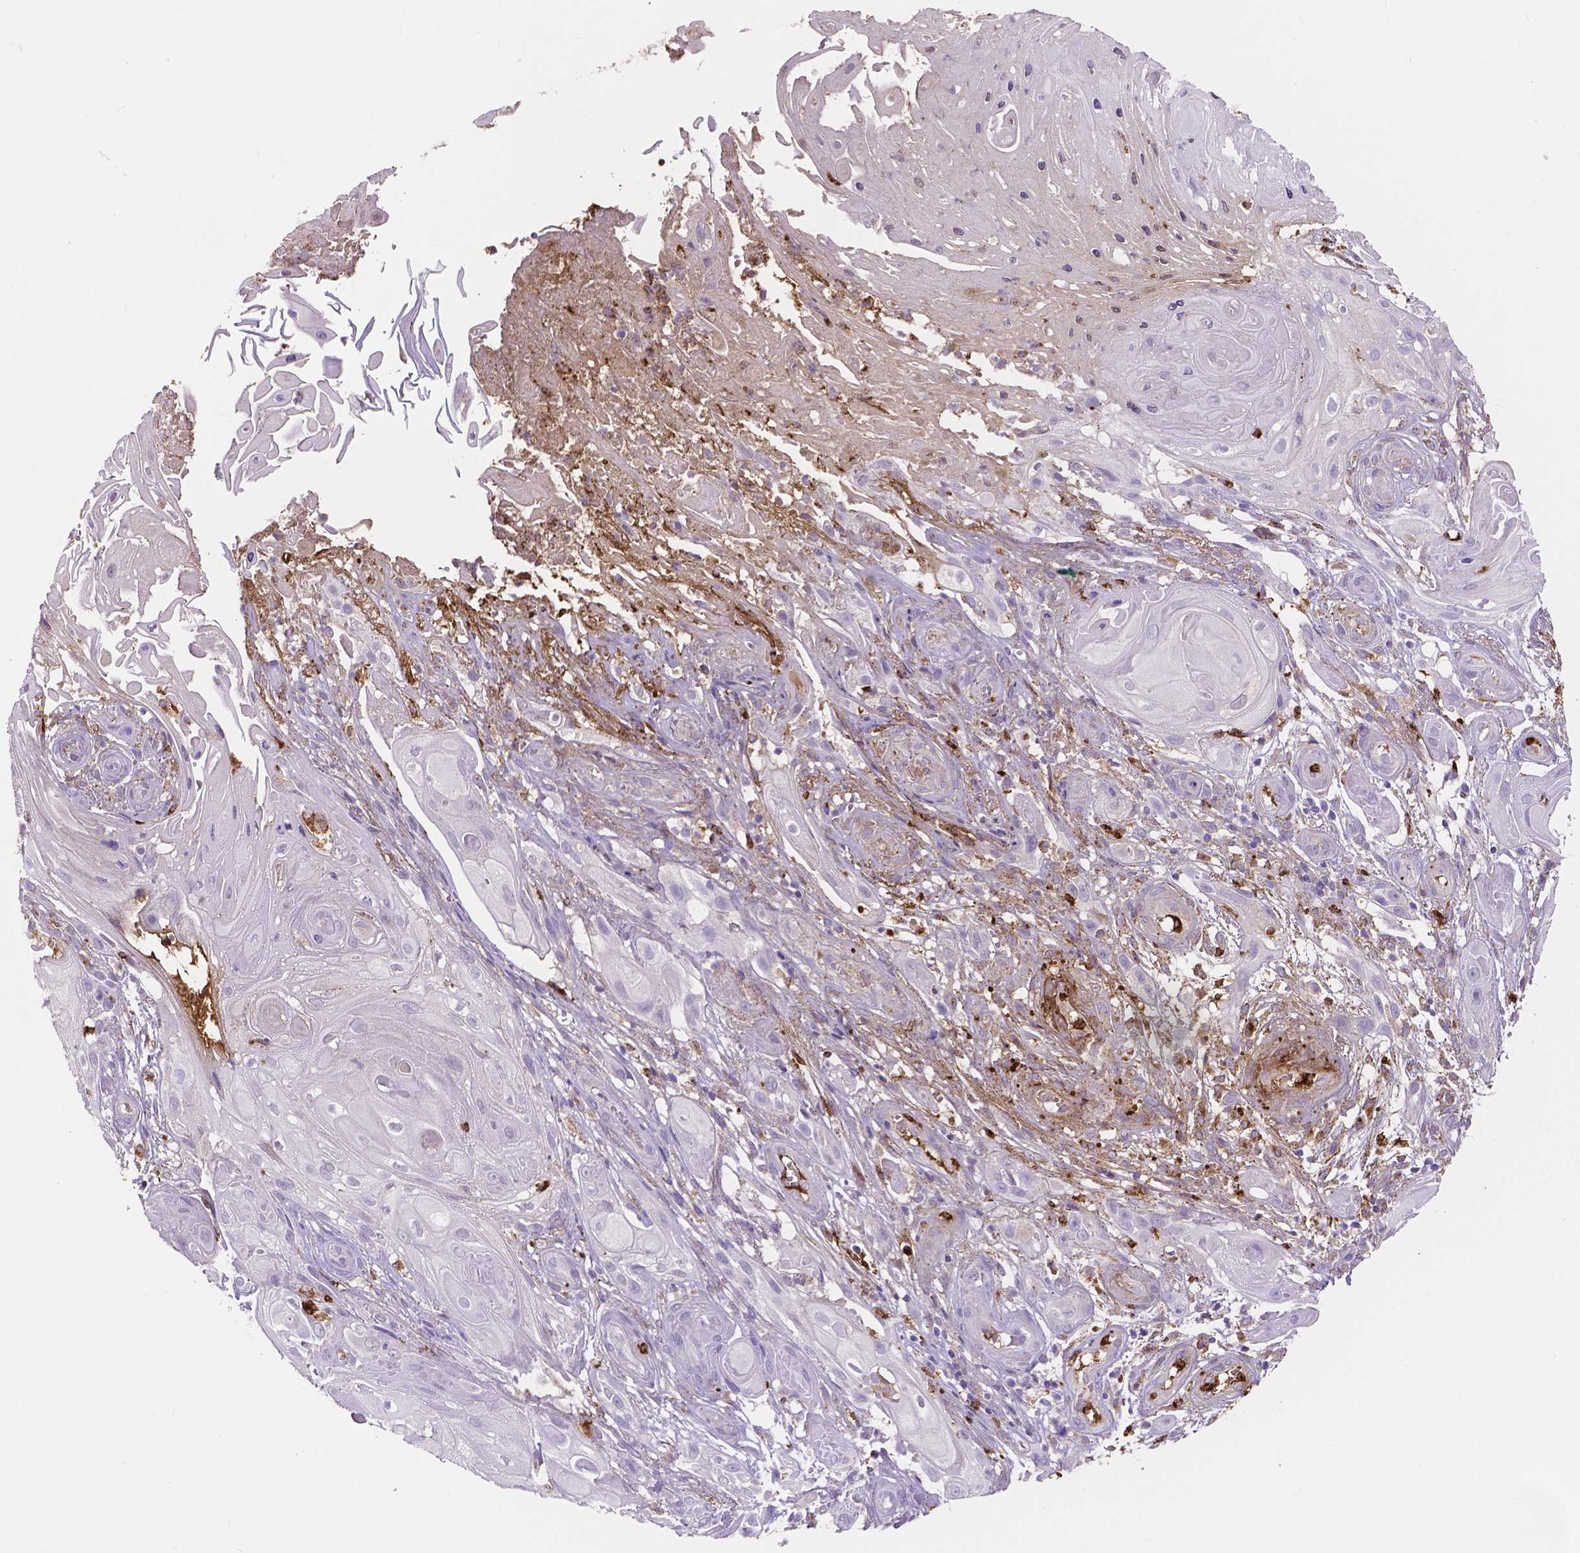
{"staining": {"intensity": "negative", "quantity": "none", "location": "none"}, "tissue": "skin cancer", "cell_type": "Tumor cells", "image_type": "cancer", "snomed": [{"axis": "morphology", "description": "Squamous cell carcinoma, NOS"}, {"axis": "topography", "description": "Skin"}], "caption": "This image is of skin squamous cell carcinoma stained with immunohistochemistry (IHC) to label a protein in brown with the nuclei are counter-stained blue. There is no staining in tumor cells. (DAB immunohistochemistry with hematoxylin counter stain).", "gene": "MMP9", "patient": {"sex": "male", "age": 62}}